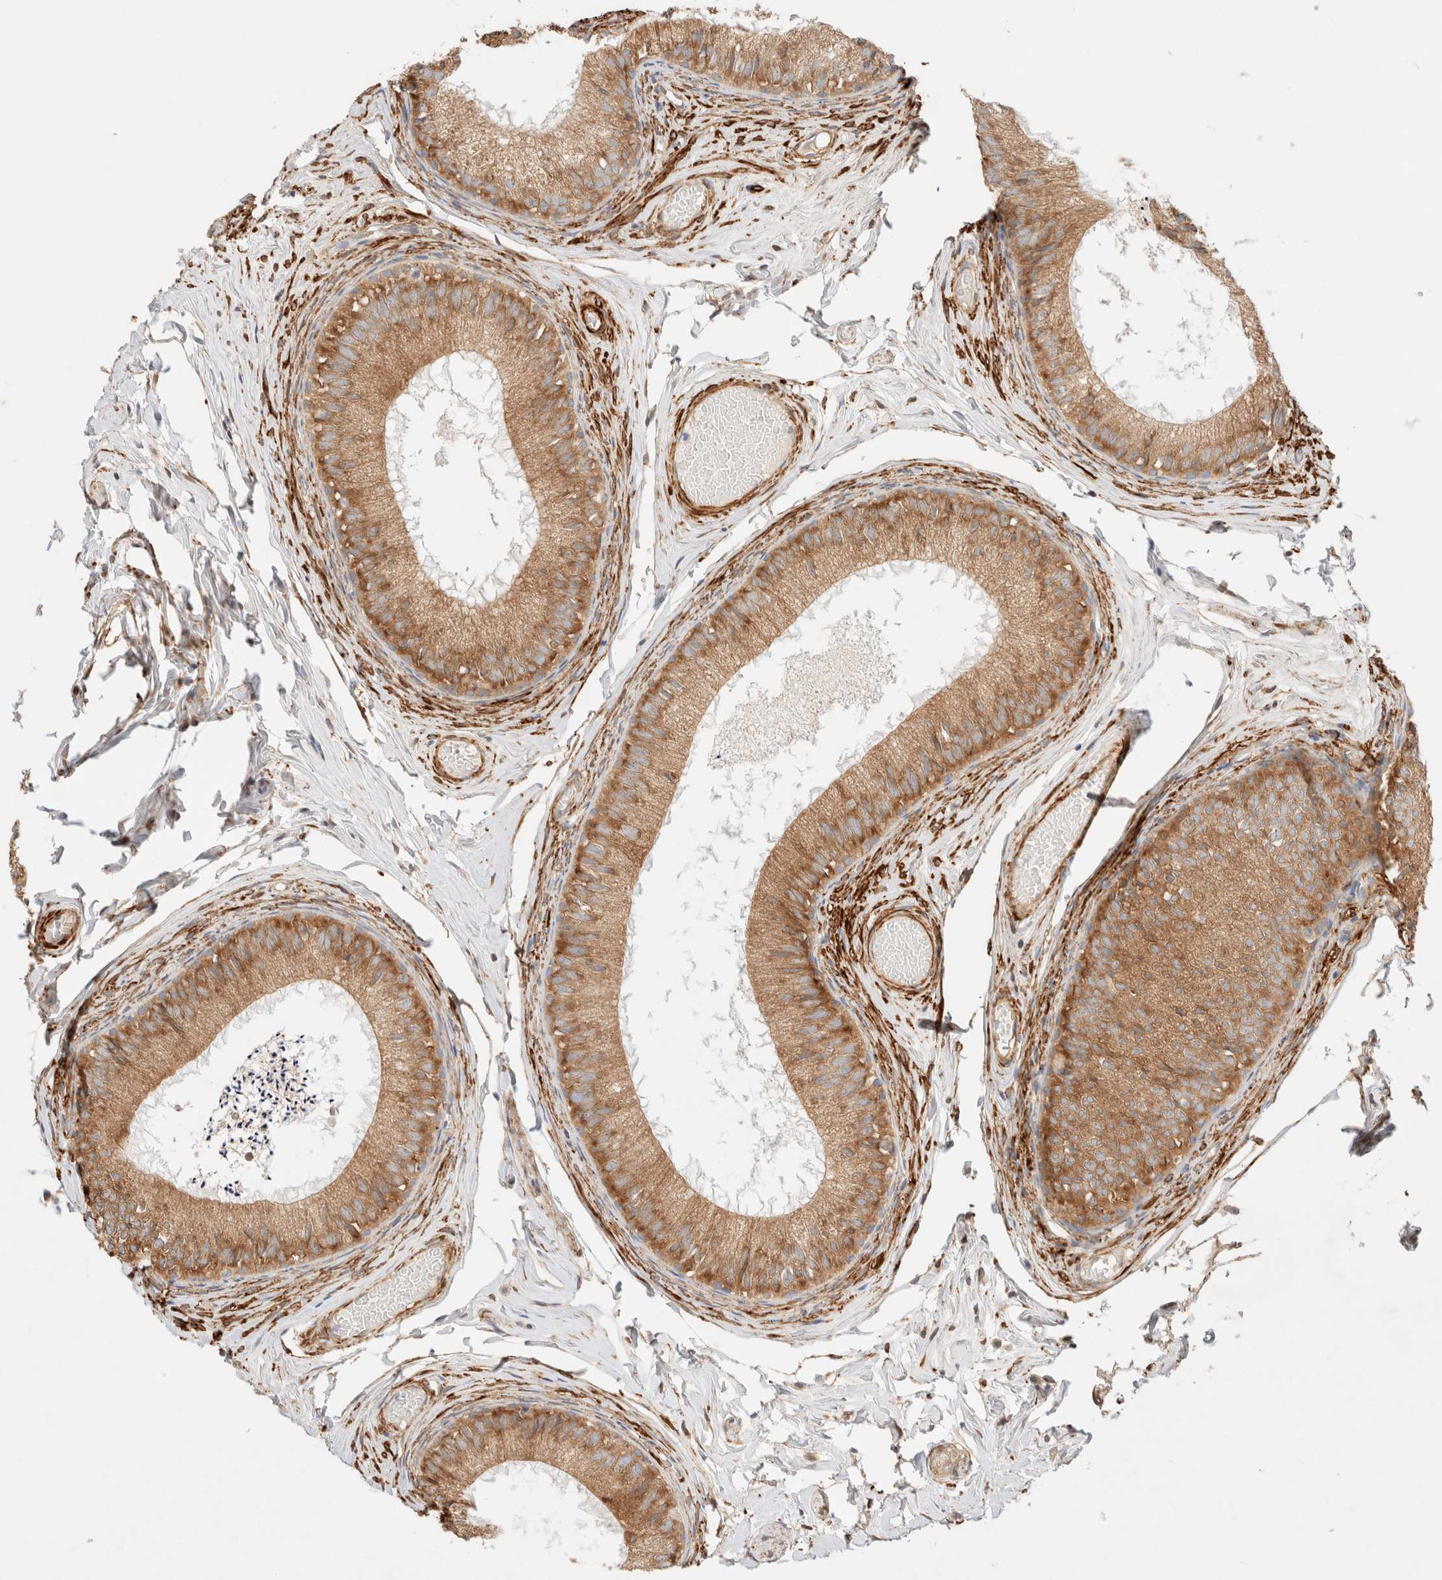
{"staining": {"intensity": "moderate", "quantity": ">75%", "location": "cytoplasmic/membranous"}, "tissue": "epididymis", "cell_type": "Glandular cells", "image_type": "normal", "snomed": [{"axis": "morphology", "description": "Normal tissue, NOS"}, {"axis": "topography", "description": "Epididymis"}], "caption": "Immunohistochemical staining of unremarkable epididymis exhibits moderate cytoplasmic/membranous protein expression in approximately >75% of glandular cells.", "gene": "RRP15", "patient": {"sex": "male", "age": 46}}